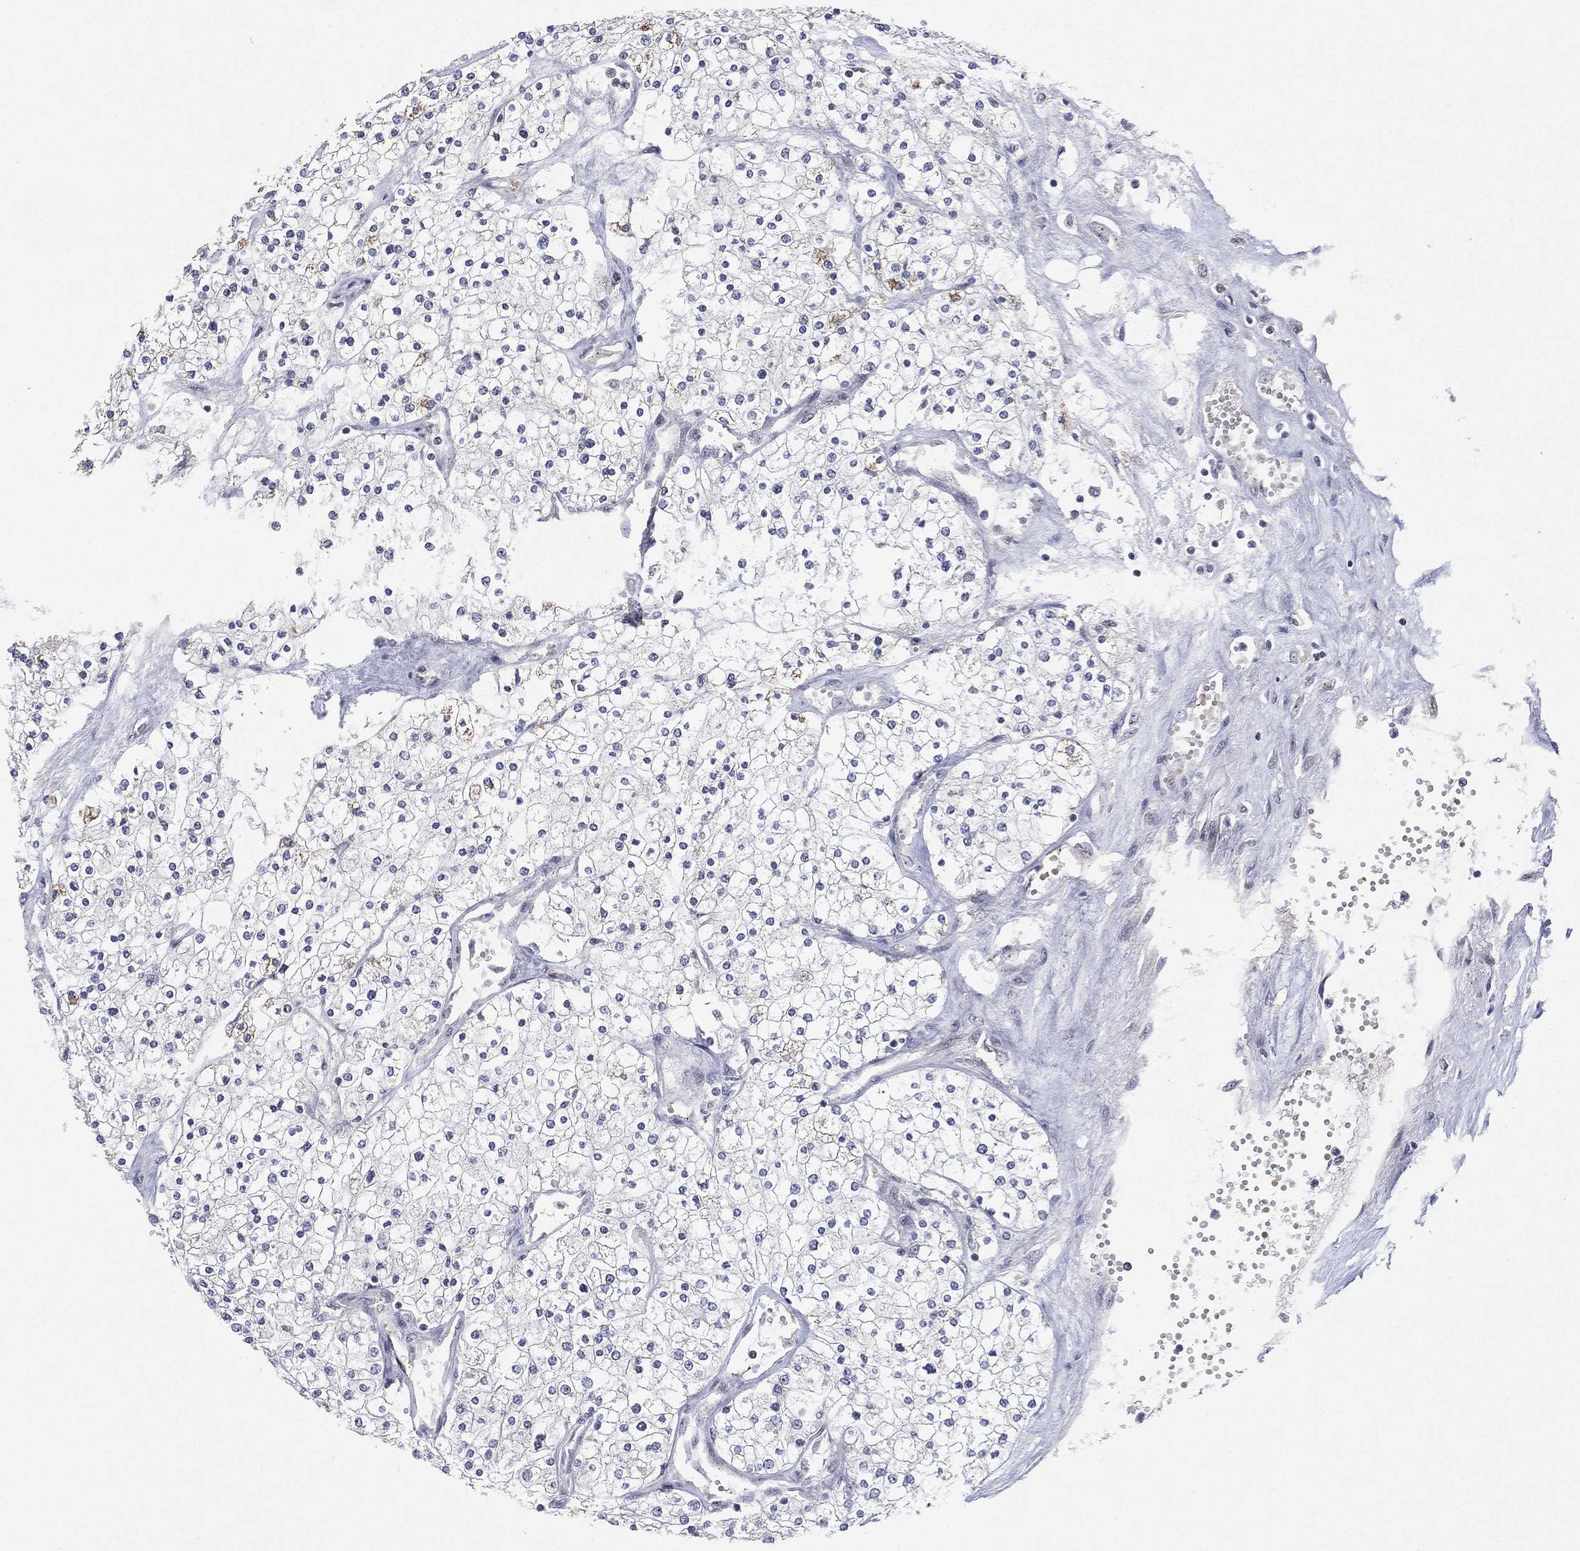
{"staining": {"intensity": "weak", "quantity": "<25%", "location": "cytoplasmic/membranous"}, "tissue": "renal cancer", "cell_type": "Tumor cells", "image_type": "cancer", "snomed": [{"axis": "morphology", "description": "Adenocarcinoma, NOS"}, {"axis": "topography", "description": "Kidney"}], "caption": "DAB immunohistochemical staining of renal adenocarcinoma exhibits no significant expression in tumor cells.", "gene": "DGCR8", "patient": {"sex": "male", "age": 80}}